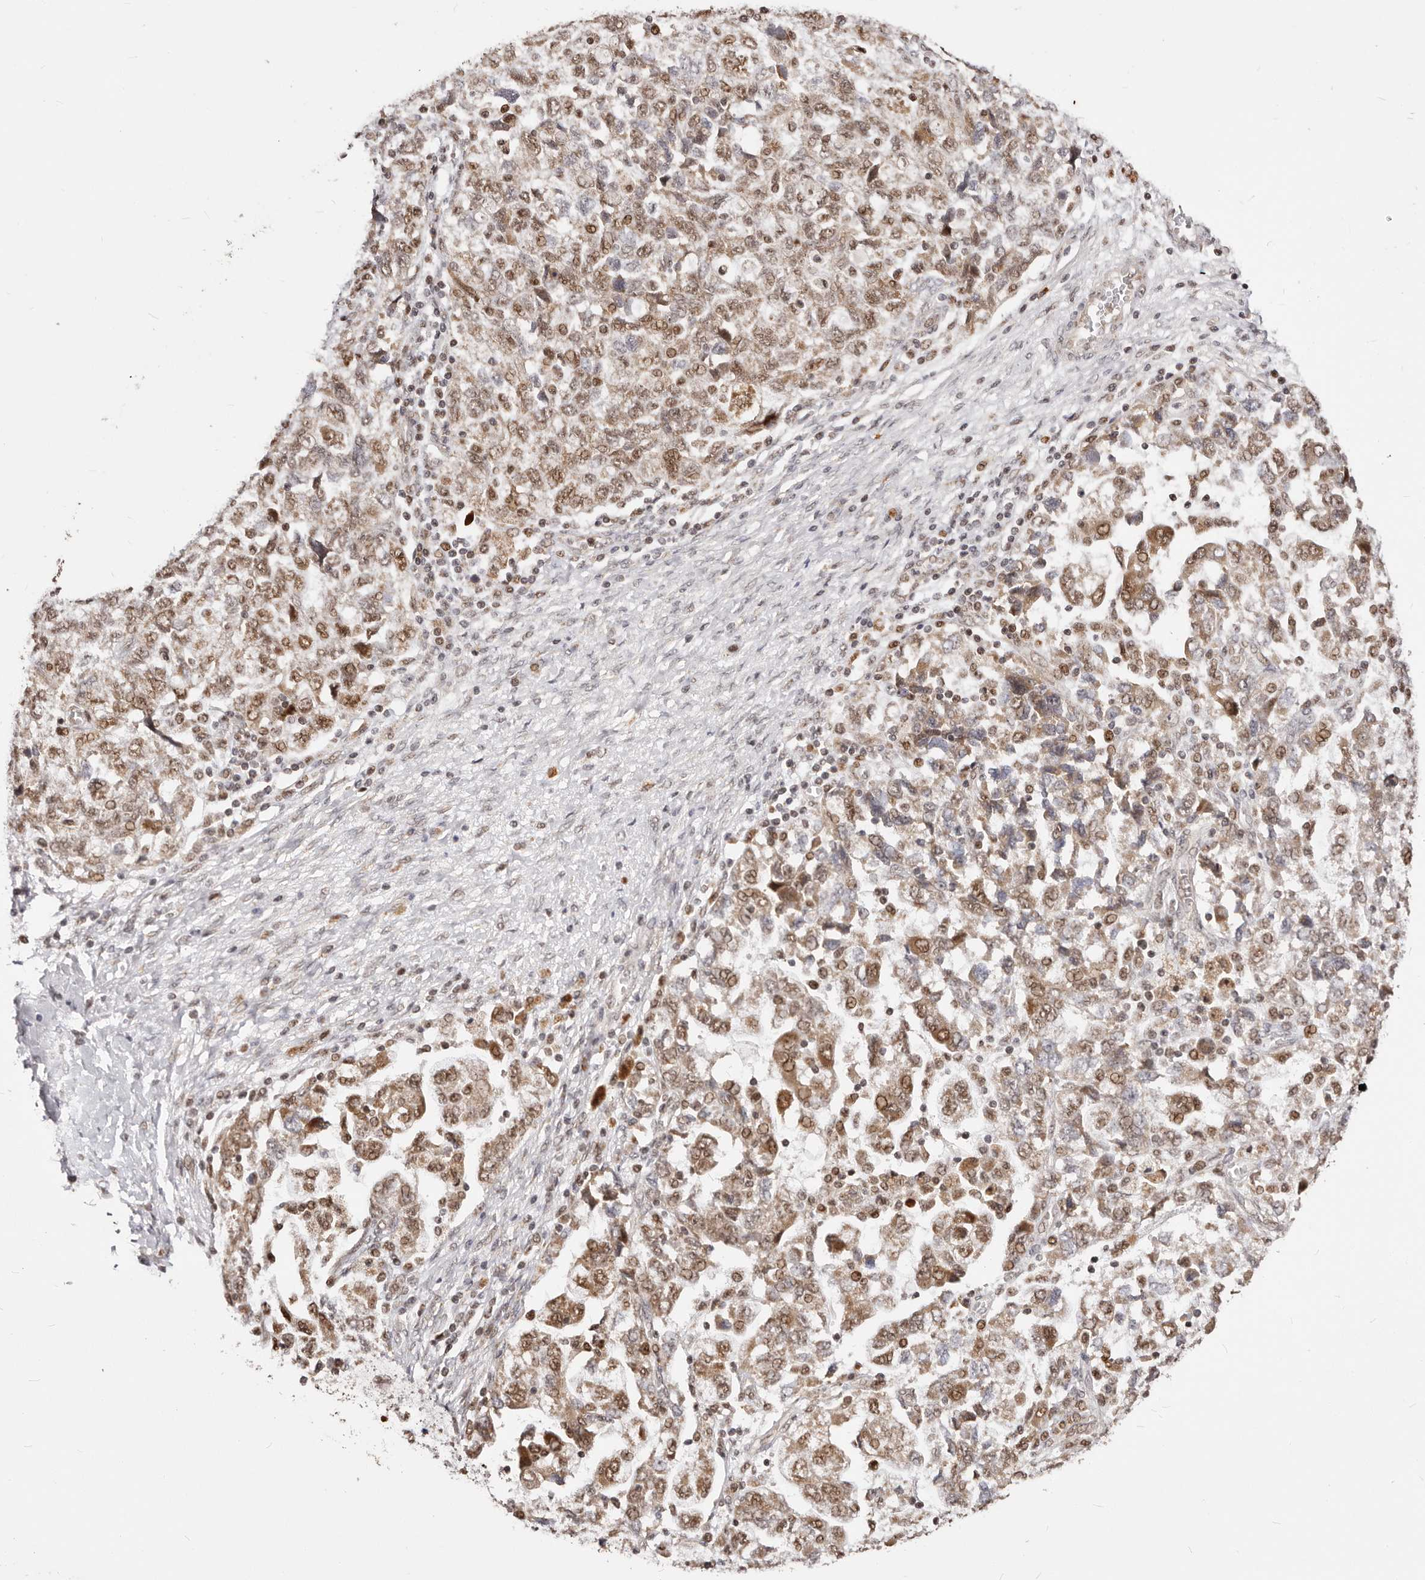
{"staining": {"intensity": "moderate", "quantity": ">75%", "location": "nuclear"}, "tissue": "ovarian cancer", "cell_type": "Tumor cells", "image_type": "cancer", "snomed": [{"axis": "morphology", "description": "Carcinoma, NOS"}, {"axis": "morphology", "description": "Cystadenocarcinoma, serous, NOS"}, {"axis": "topography", "description": "Ovary"}], "caption": "DAB immunohistochemical staining of ovarian carcinoma shows moderate nuclear protein positivity in about >75% of tumor cells.", "gene": "SEC14L1", "patient": {"sex": "female", "age": 69}}